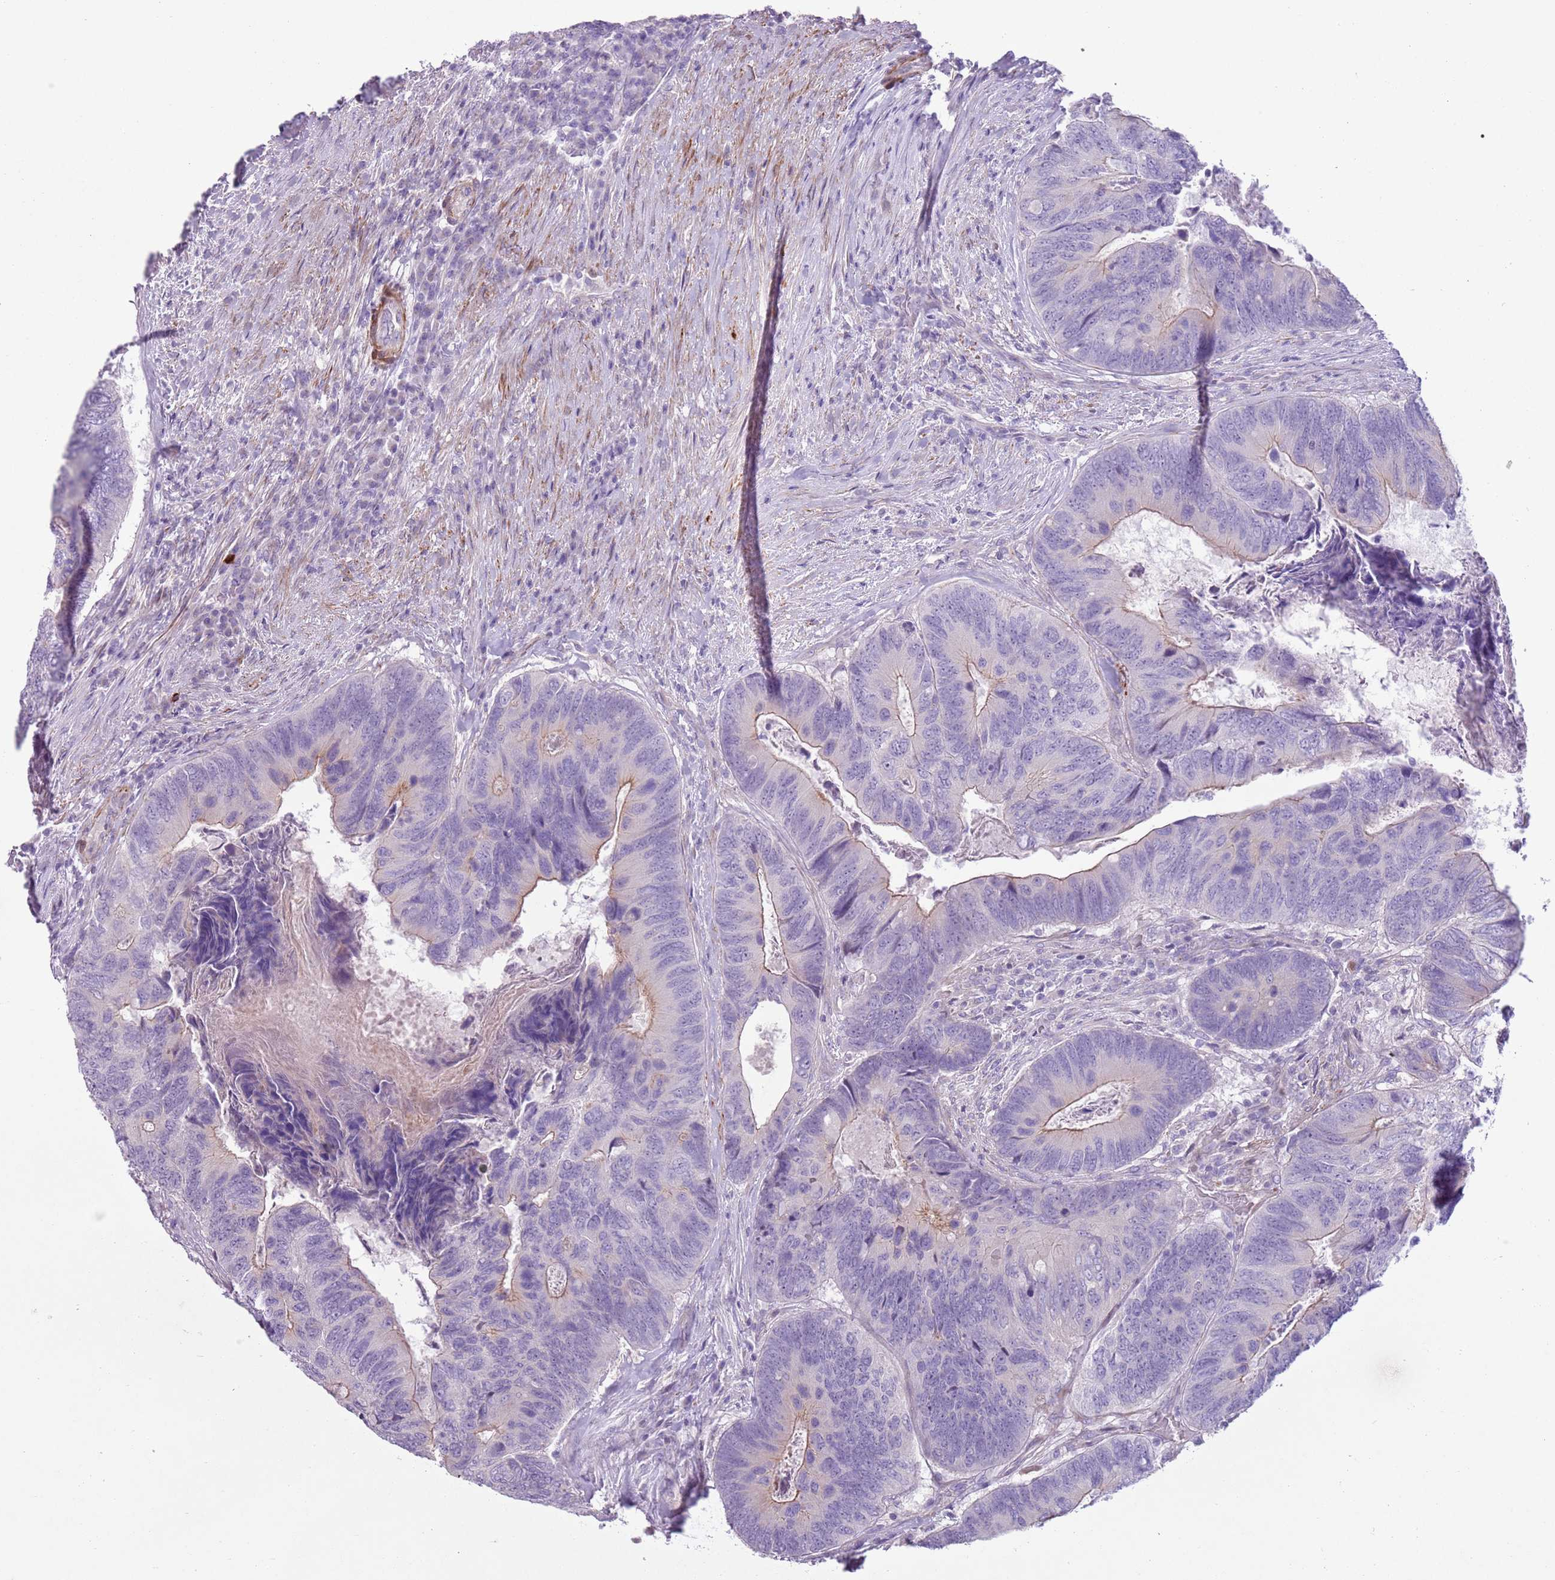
{"staining": {"intensity": "moderate", "quantity": "<25%", "location": "cytoplasmic/membranous"}, "tissue": "colorectal cancer", "cell_type": "Tumor cells", "image_type": "cancer", "snomed": [{"axis": "morphology", "description": "Adenocarcinoma, NOS"}, {"axis": "topography", "description": "Colon"}], "caption": "Colorectal cancer (adenocarcinoma) was stained to show a protein in brown. There is low levels of moderate cytoplasmic/membranous expression in approximately <25% of tumor cells. (brown staining indicates protein expression, while blue staining denotes nuclei).", "gene": "ZNF239", "patient": {"sex": "female", "age": 67}}